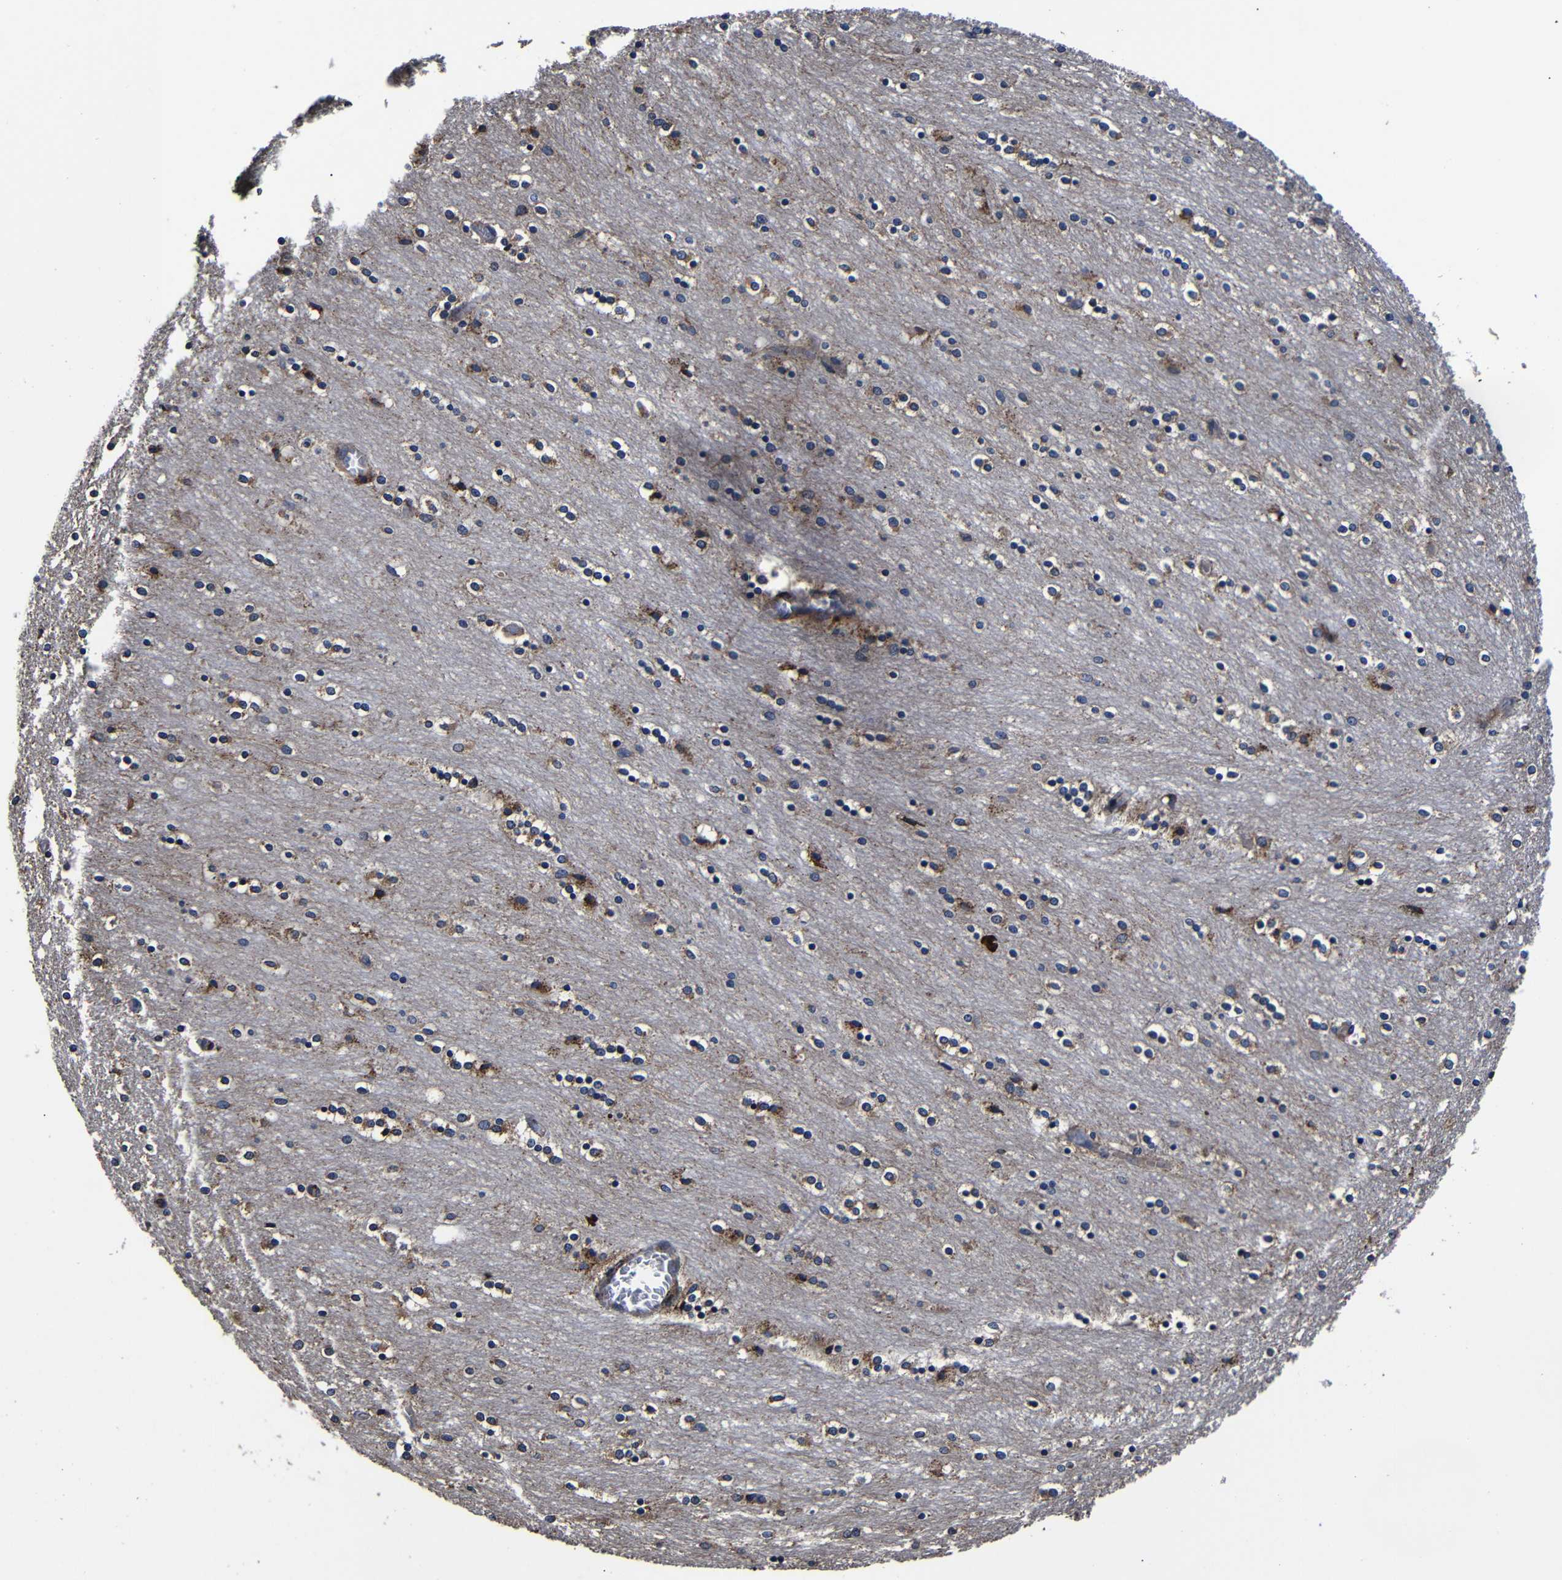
{"staining": {"intensity": "moderate", "quantity": "<25%", "location": "cytoplasmic/membranous"}, "tissue": "caudate", "cell_type": "Glial cells", "image_type": "normal", "snomed": [{"axis": "morphology", "description": "Normal tissue, NOS"}, {"axis": "topography", "description": "Lateral ventricle wall"}], "caption": "Immunohistochemistry (IHC) photomicrograph of benign caudate stained for a protein (brown), which shows low levels of moderate cytoplasmic/membranous positivity in approximately <25% of glial cells.", "gene": "SCN9A", "patient": {"sex": "female", "age": 54}}